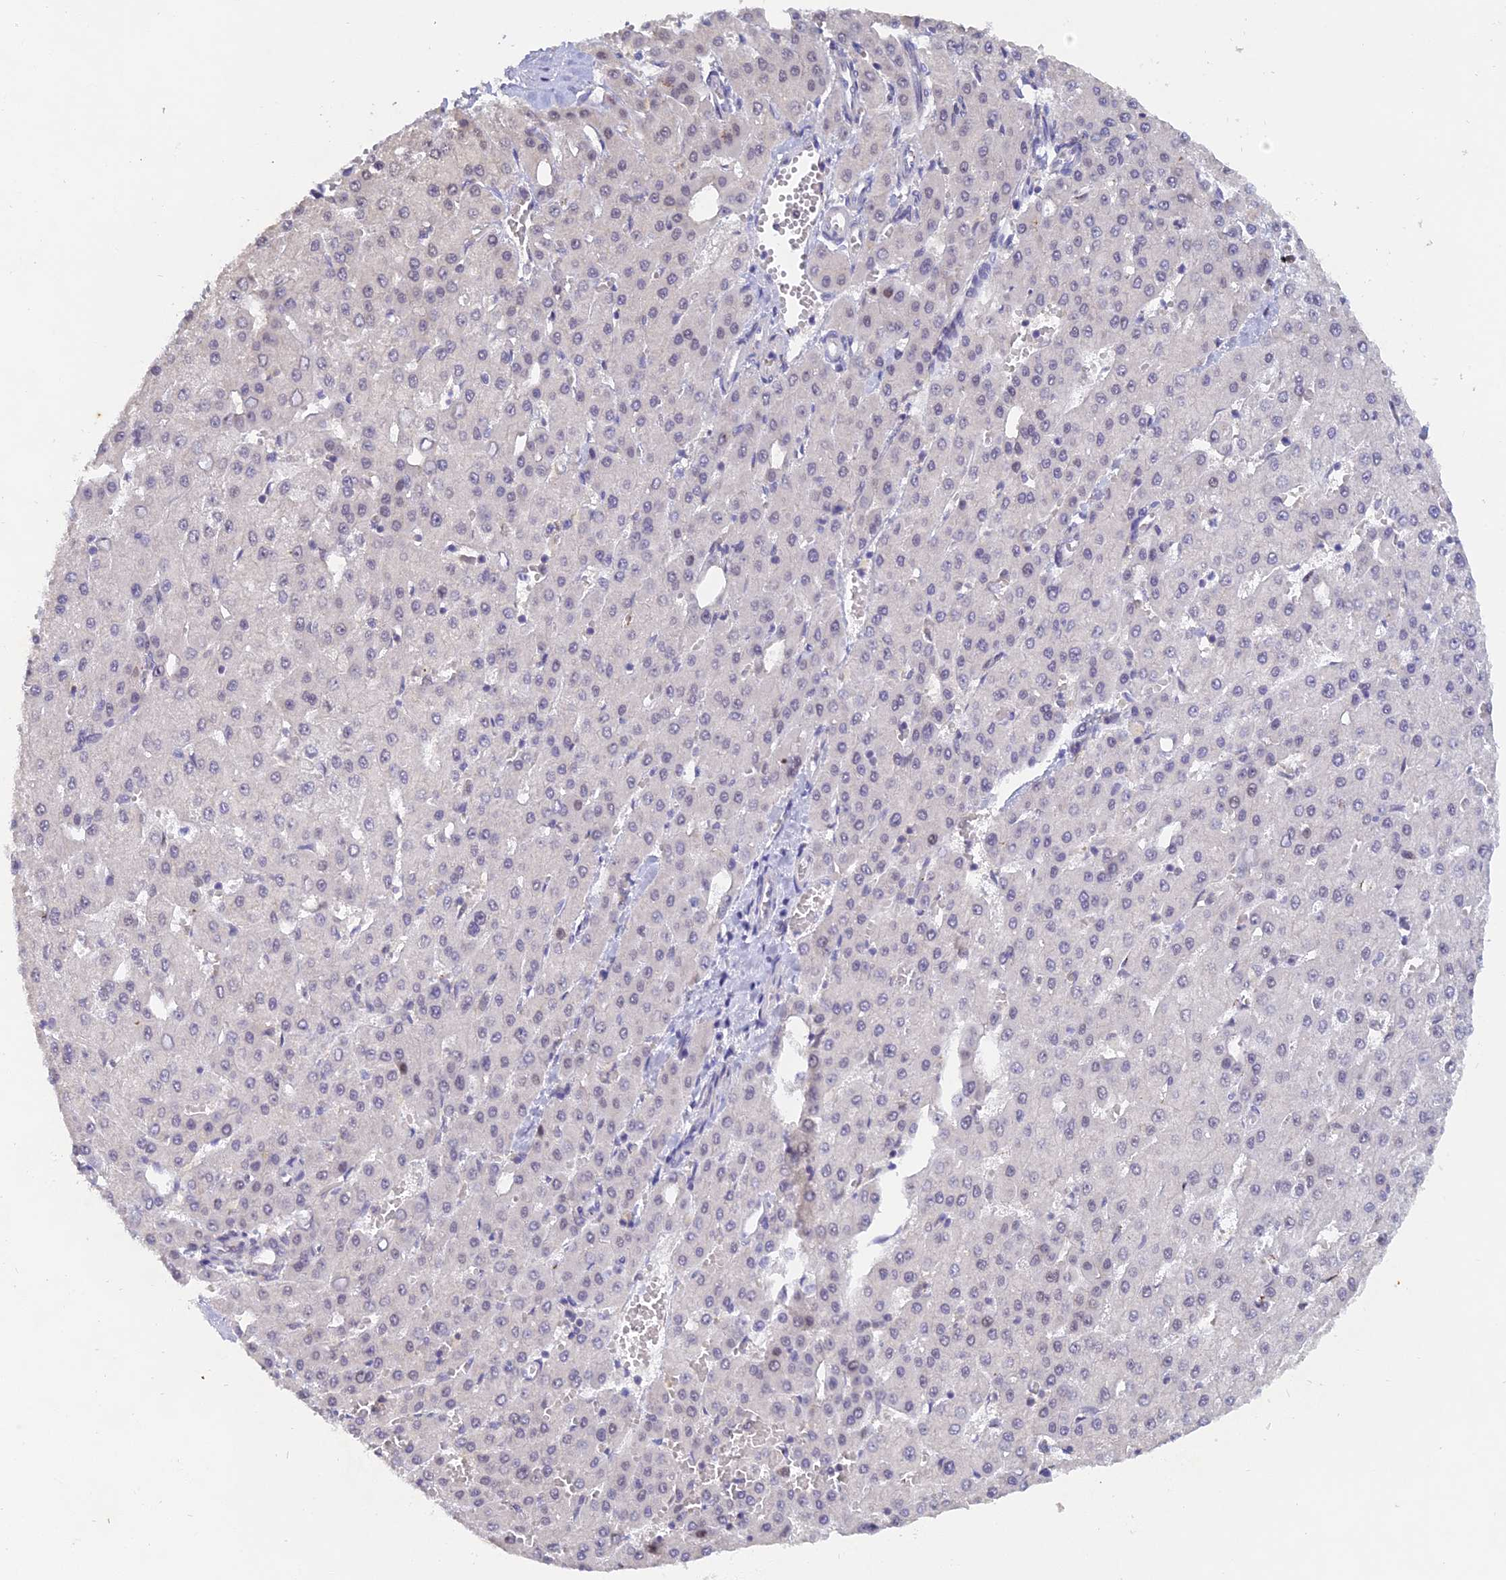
{"staining": {"intensity": "weak", "quantity": "<25%", "location": "nuclear"}, "tissue": "liver cancer", "cell_type": "Tumor cells", "image_type": "cancer", "snomed": [{"axis": "morphology", "description": "Carcinoma, Hepatocellular, NOS"}, {"axis": "topography", "description": "Liver"}], "caption": "There is no significant positivity in tumor cells of liver cancer (hepatocellular carcinoma).", "gene": "THOC3", "patient": {"sex": "male", "age": 47}}